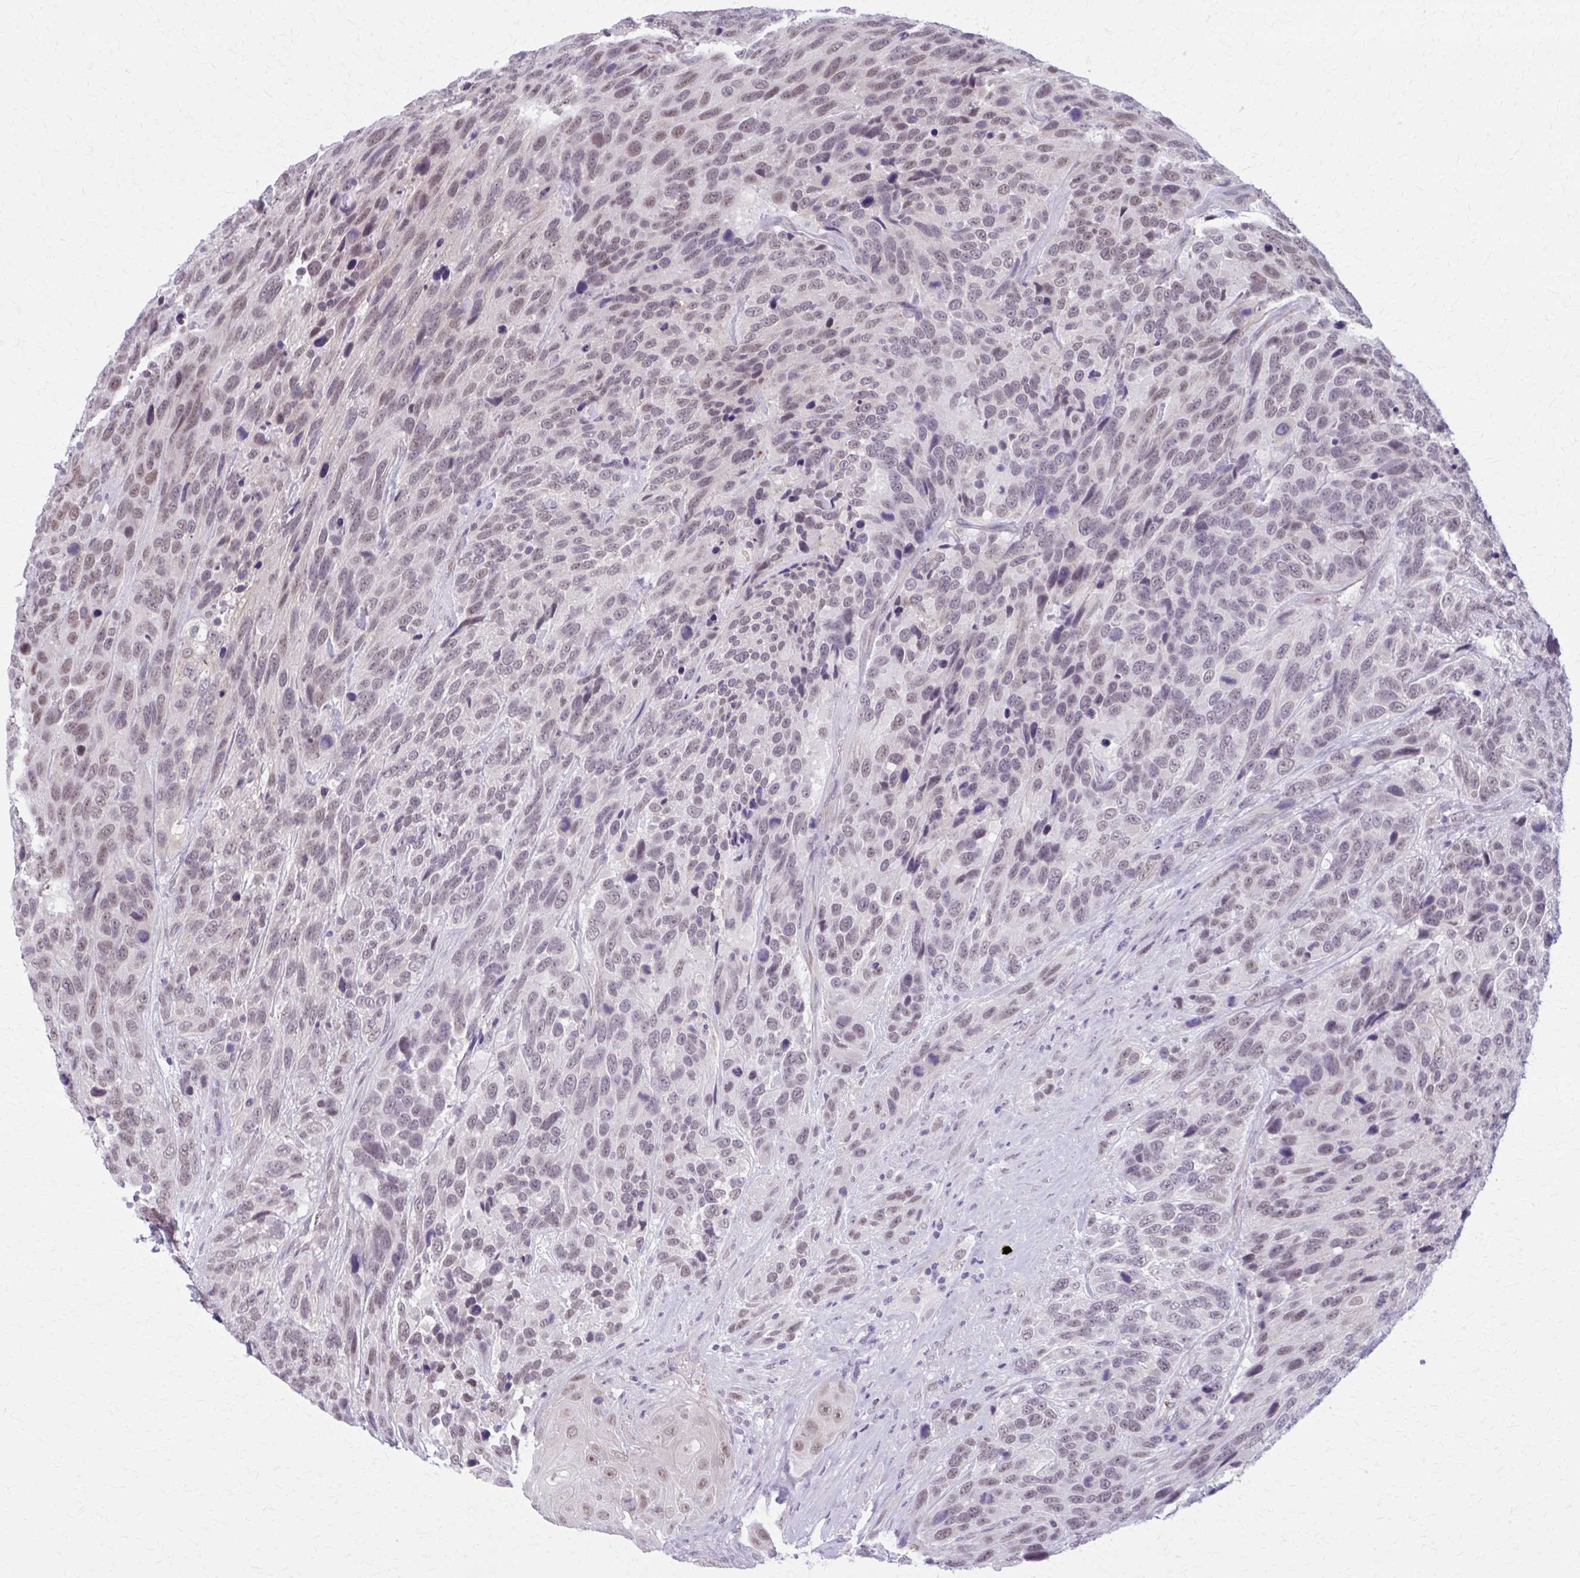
{"staining": {"intensity": "moderate", "quantity": "25%-75%", "location": "nuclear"}, "tissue": "urothelial cancer", "cell_type": "Tumor cells", "image_type": "cancer", "snomed": [{"axis": "morphology", "description": "Urothelial carcinoma, High grade"}, {"axis": "topography", "description": "Urinary bladder"}], "caption": "This is an image of immunohistochemistry (IHC) staining of urothelial cancer, which shows moderate positivity in the nuclear of tumor cells.", "gene": "NUMBL", "patient": {"sex": "female", "age": 70}}